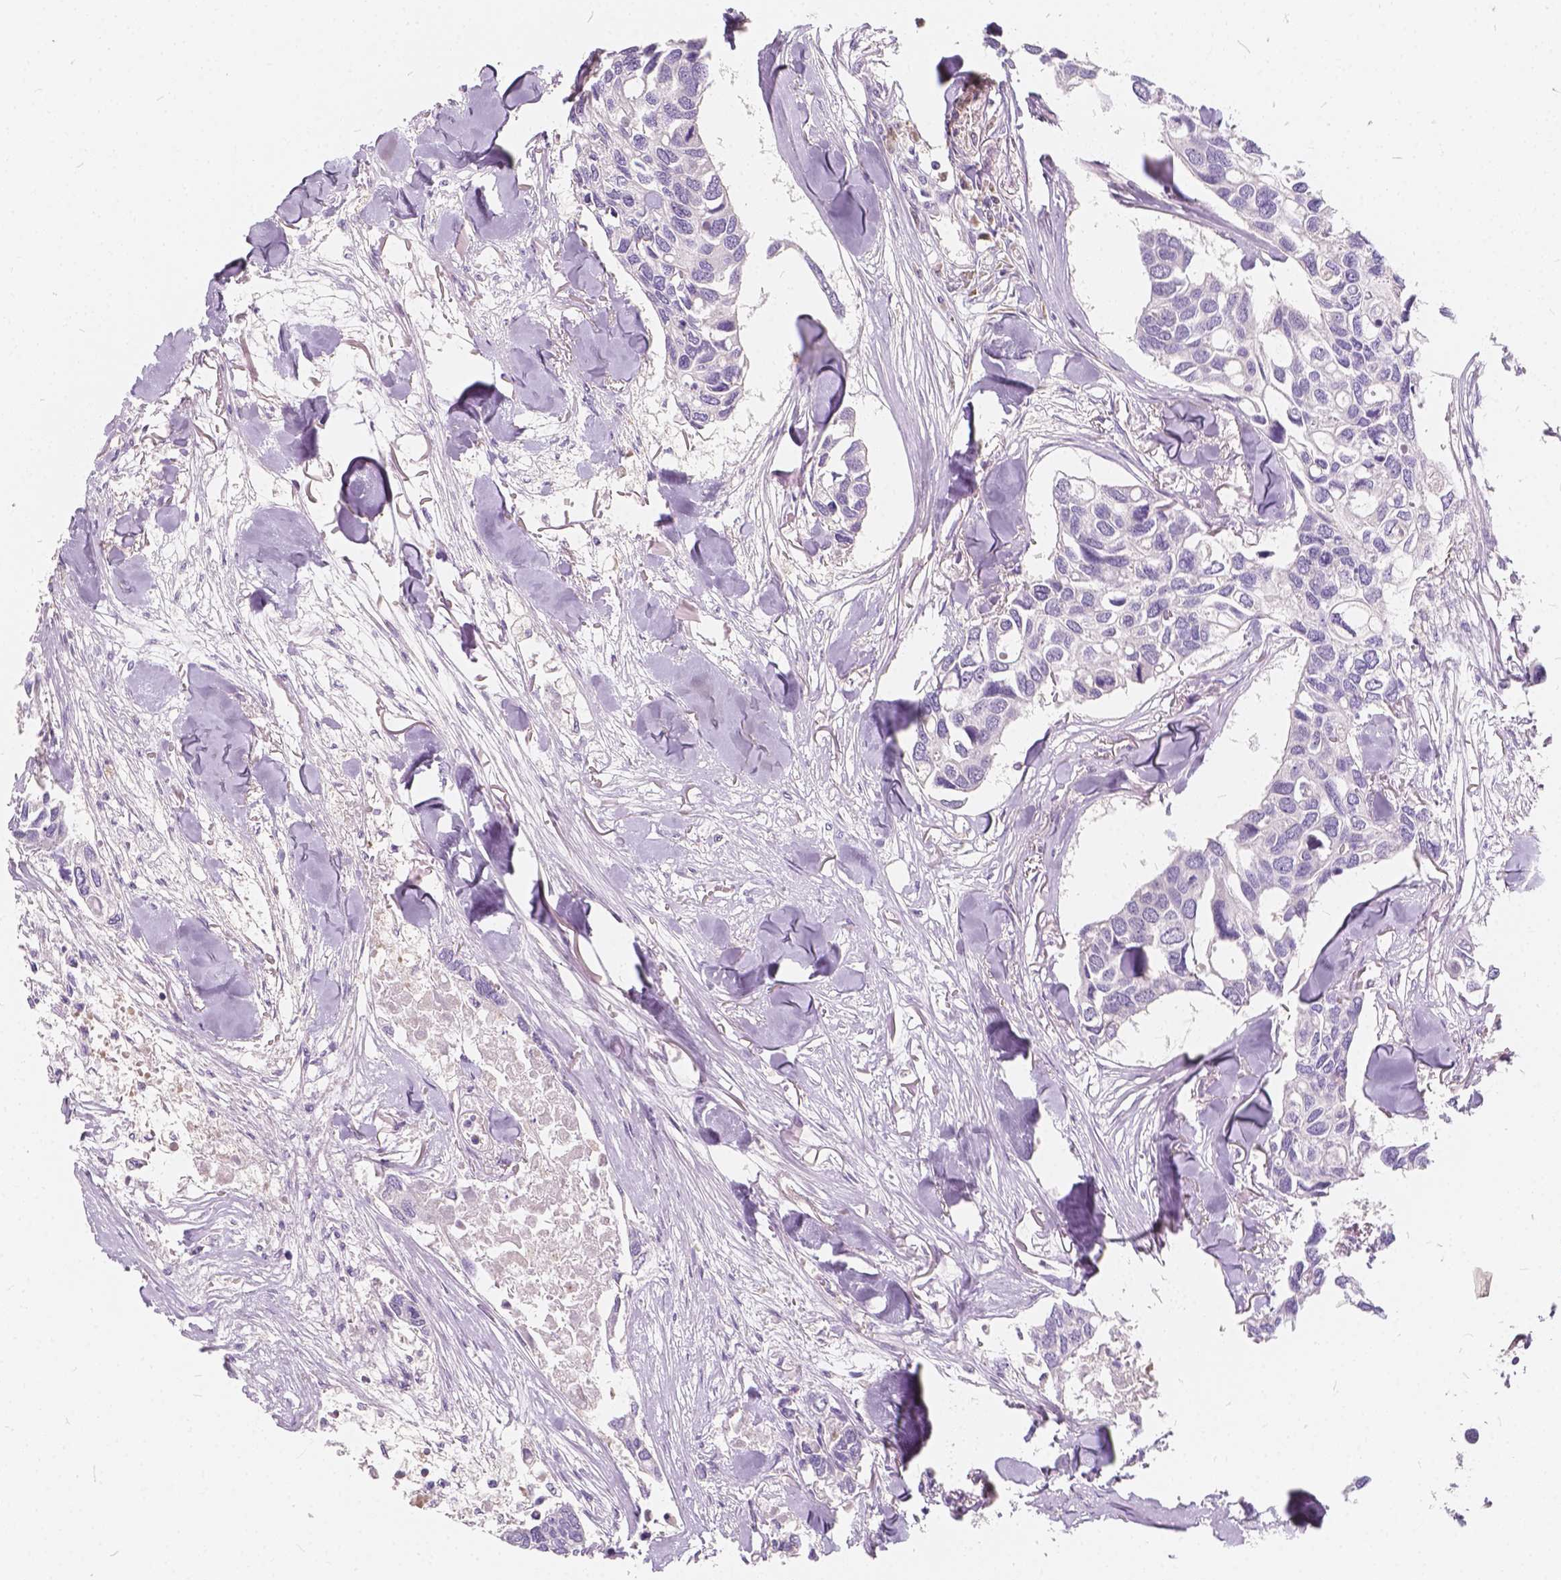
{"staining": {"intensity": "negative", "quantity": "none", "location": "none"}, "tissue": "breast cancer", "cell_type": "Tumor cells", "image_type": "cancer", "snomed": [{"axis": "morphology", "description": "Duct carcinoma"}, {"axis": "topography", "description": "Breast"}], "caption": "Tumor cells show no significant protein expression in breast cancer (intraductal carcinoma). (DAB IHC, high magnification).", "gene": "KIAA0513", "patient": {"sex": "female", "age": 83}}